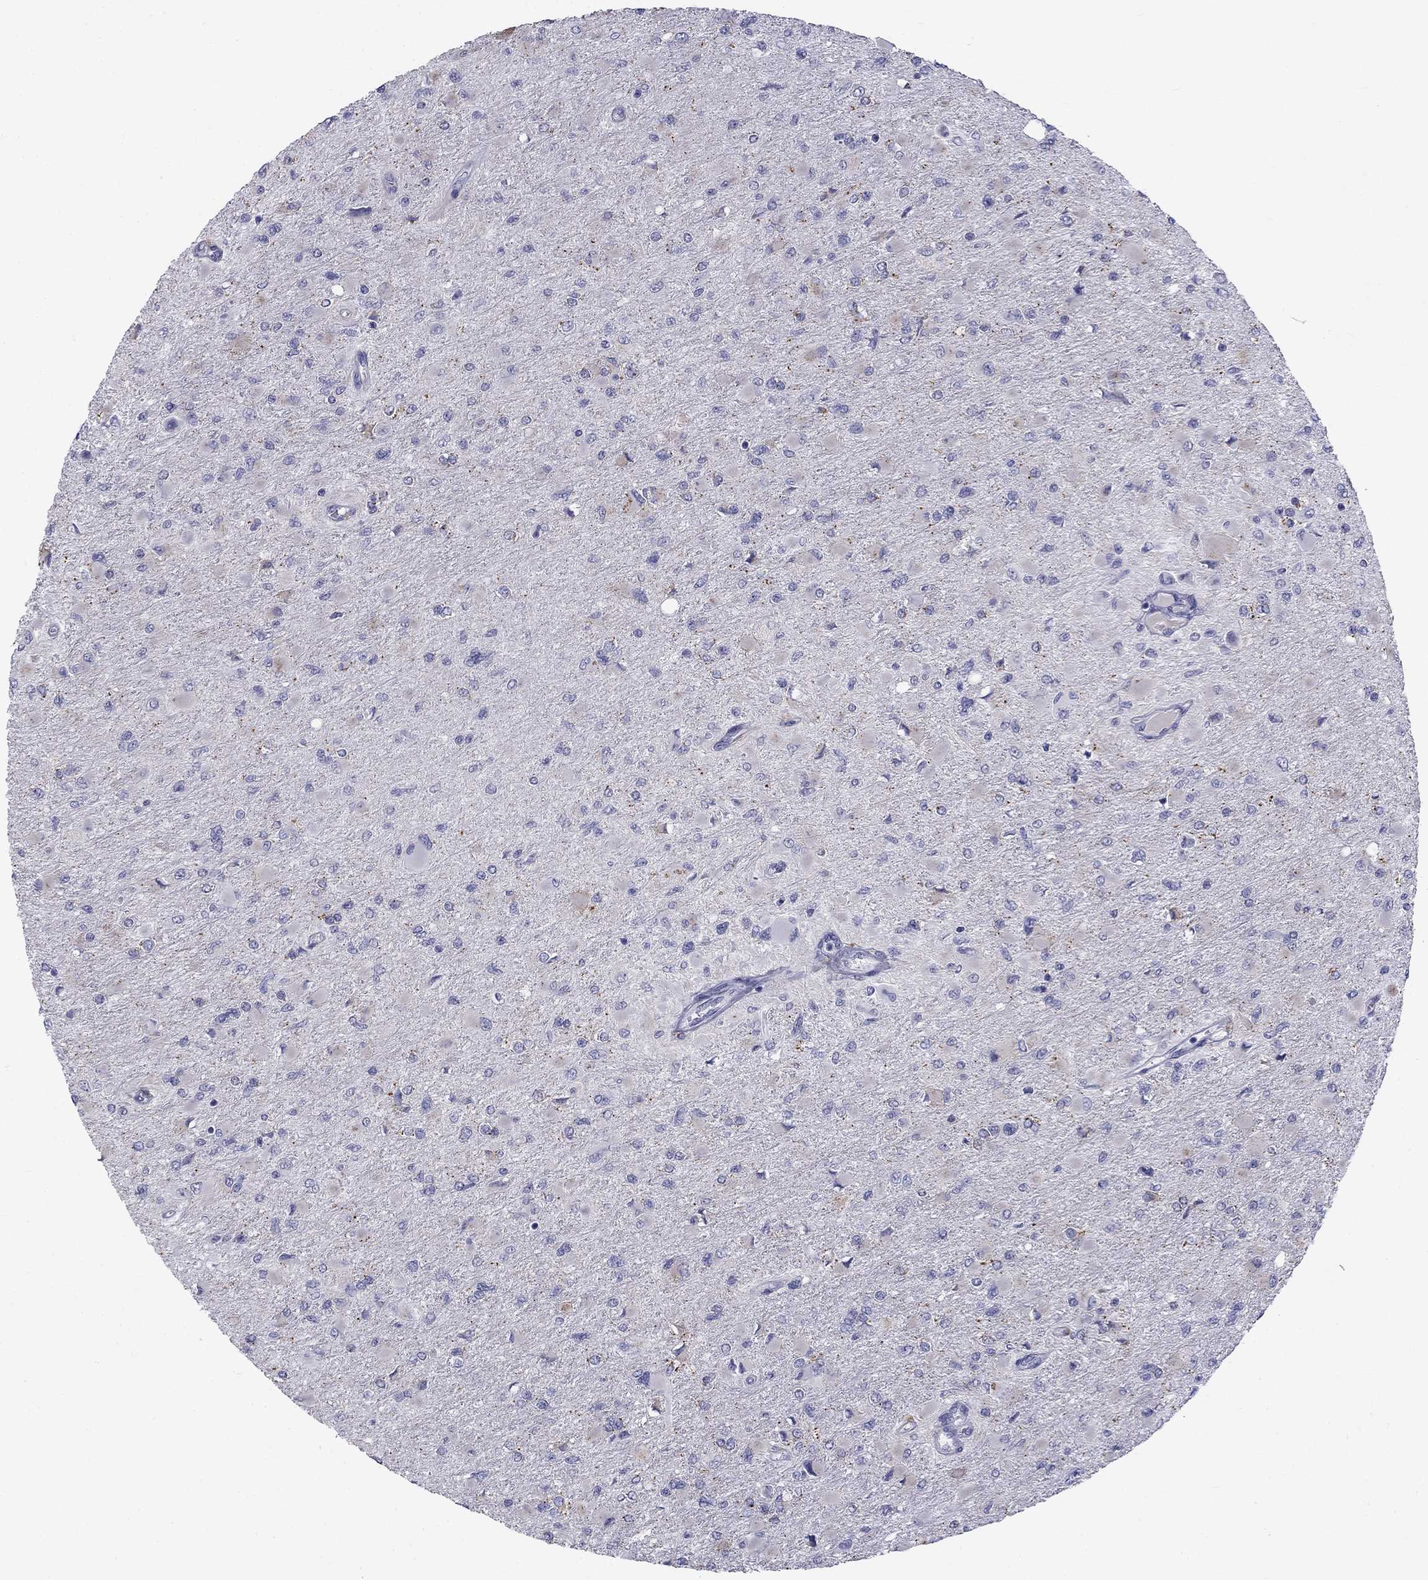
{"staining": {"intensity": "negative", "quantity": "none", "location": "none"}, "tissue": "glioma", "cell_type": "Tumor cells", "image_type": "cancer", "snomed": [{"axis": "morphology", "description": "Glioma, malignant, High grade"}, {"axis": "topography", "description": "Cerebral cortex"}], "caption": "Protein analysis of glioma exhibits no significant positivity in tumor cells.", "gene": "CLPSL2", "patient": {"sex": "female", "age": 36}}